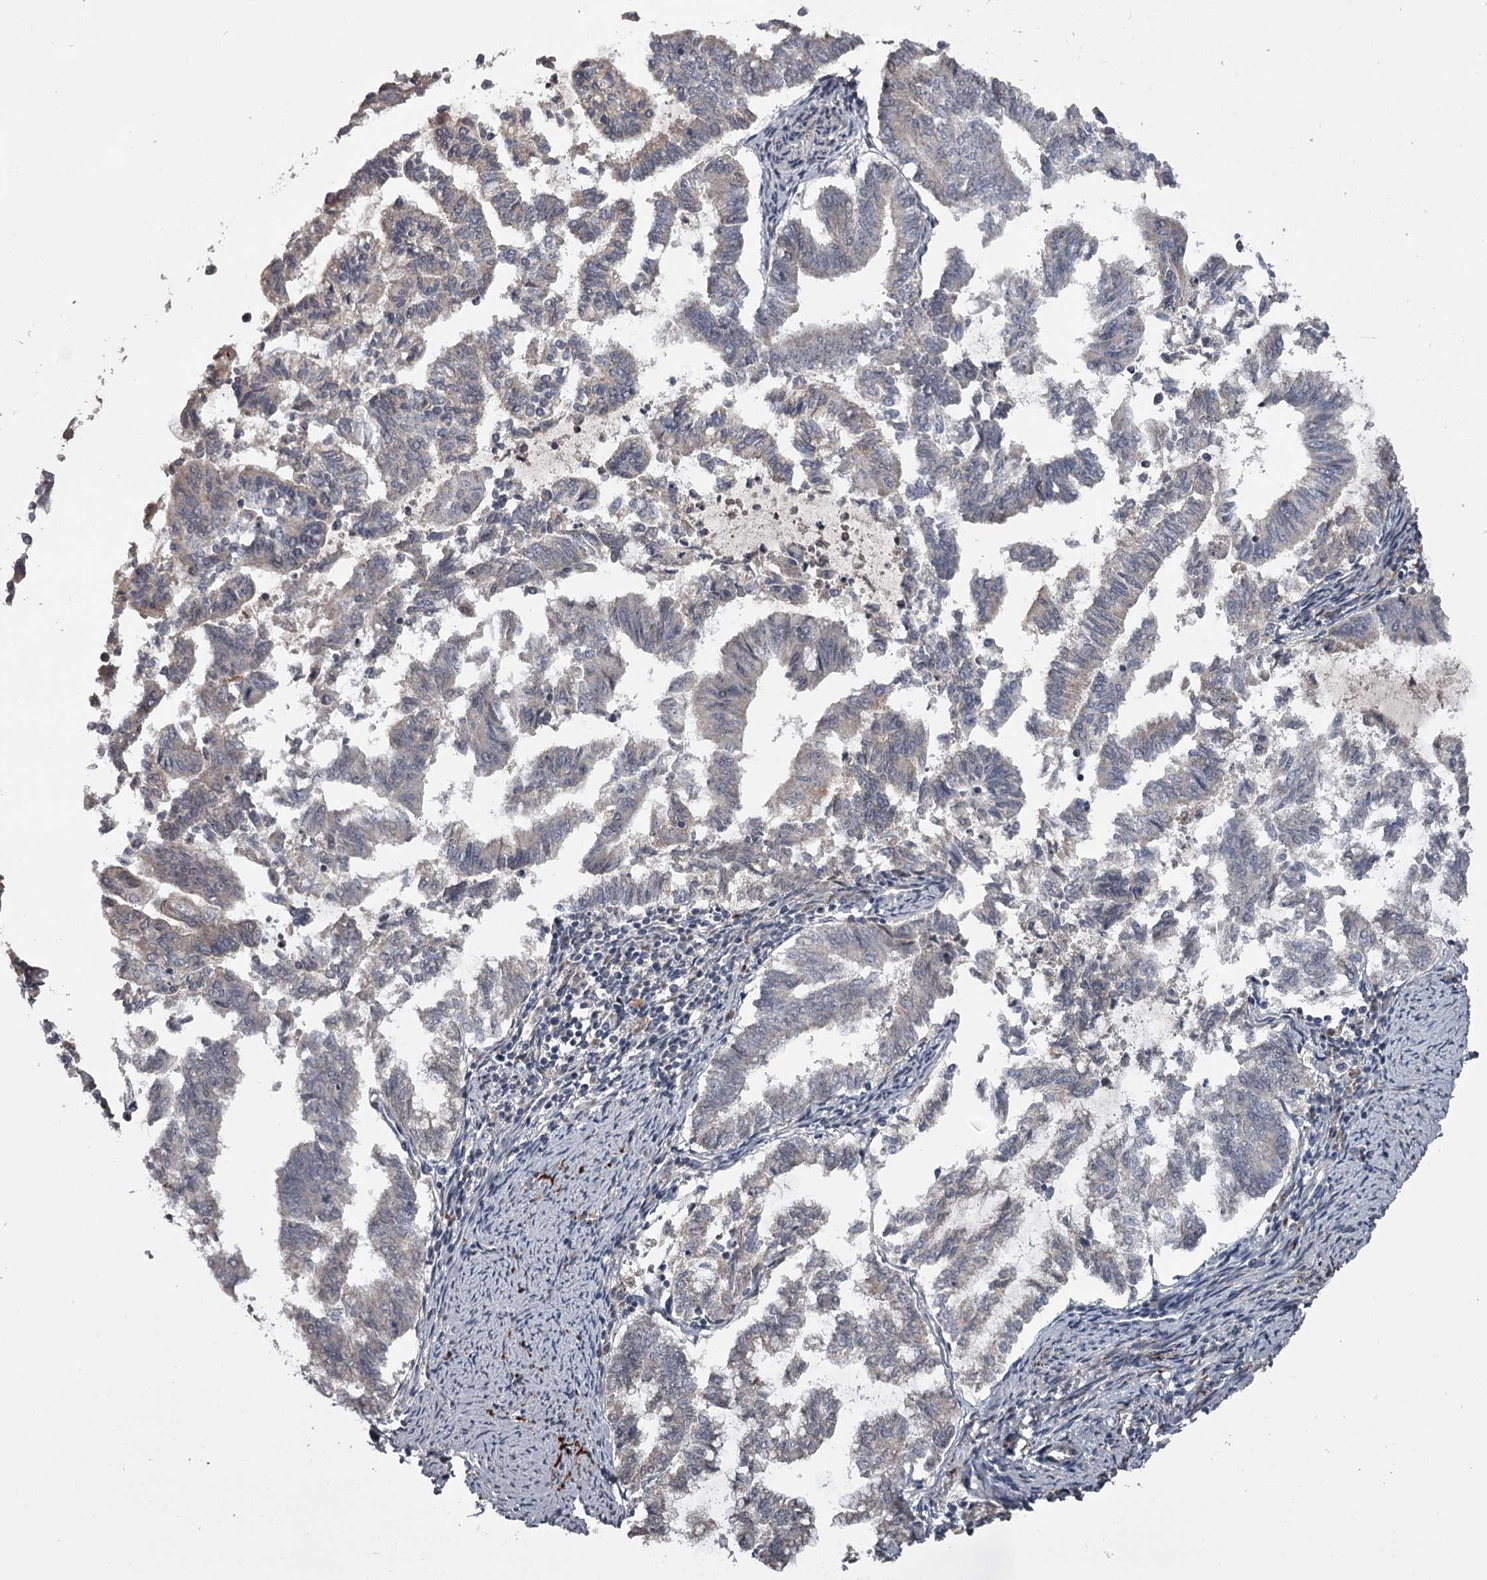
{"staining": {"intensity": "weak", "quantity": "<25%", "location": "cytoplasmic/membranous"}, "tissue": "endometrial cancer", "cell_type": "Tumor cells", "image_type": "cancer", "snomed": [{"axis": "morphology", "description": "Adenocarcinoma, NOS"}, {"axis": "topography", "description": "Endometrium"}], "caption": "A histopathology image of endometrial cancer (adenocarcinoma) stained for a protein displays no brown staining in tumor cells. (DAB immunohistochemistry (IHC) with hematoxylin counter stain).", "gene": "CWF19L2", "patient": {"sex": "female", "age": 79}}